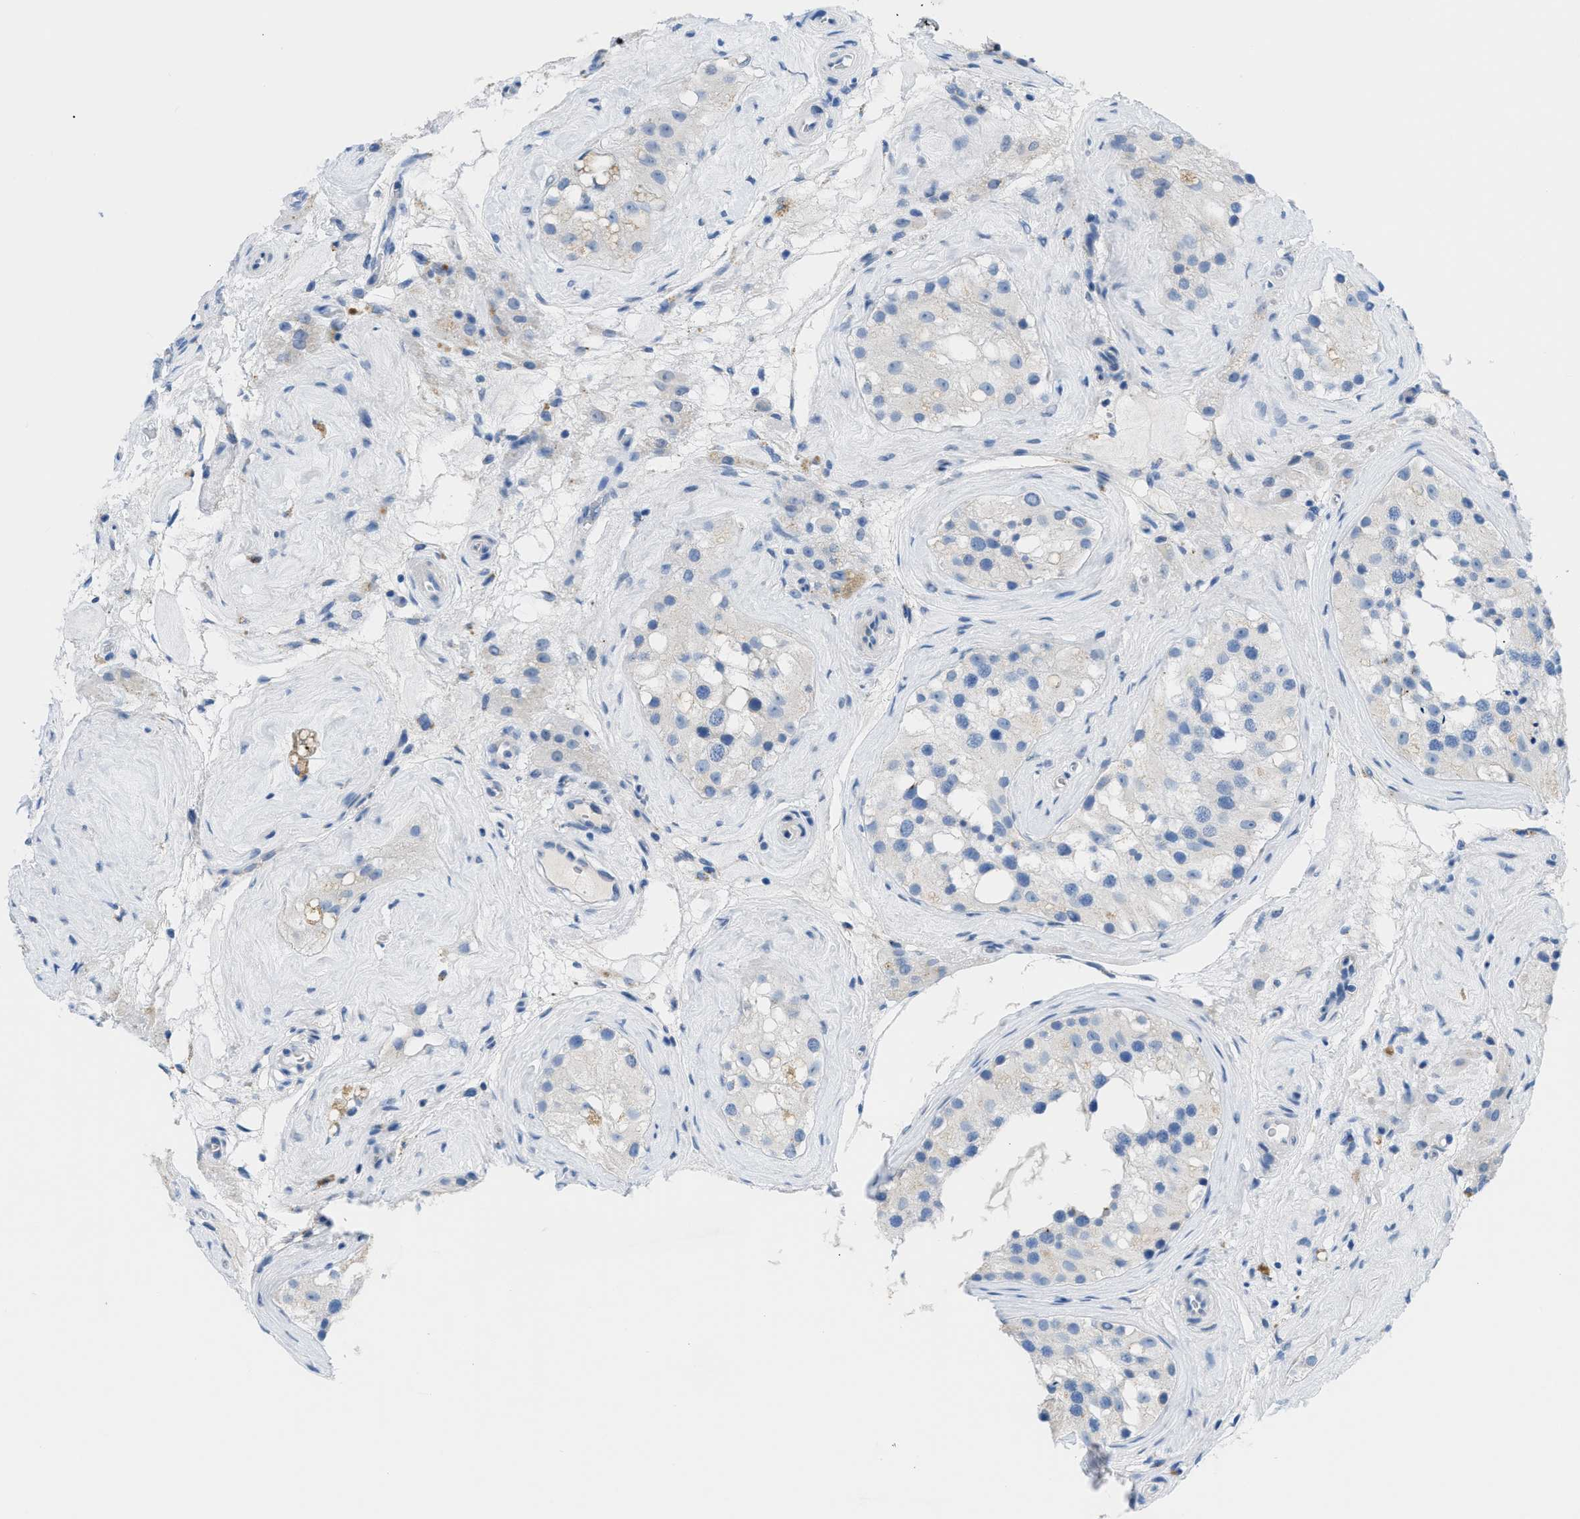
{"staining": {"intensity": "negative", "quantity": "none", "location": "none"}, "tissue": "testis", "cell_type": "Cells in seminiferous ducts", "image_type": "normal", "snomed": [{"axis": "morphology", "description": "Normal tissue, NOS"}, {"axis": "morphology", "description": "Seminoma, NOS"}, {"axis": "topography", "description": "Testis"}], "caption": "The photomicrograph shows no significant positivity in cells in seminiferous ducts of testis. The staining was performed using DAB (3,3'-diaminobenzidine) to visualize the protein expression in brown, while the nuclei were stained in blue with hematoxylin (Magnification: 20x).", "gene": "FDCSP", "patient": {"sex": "male", "age": 71}}